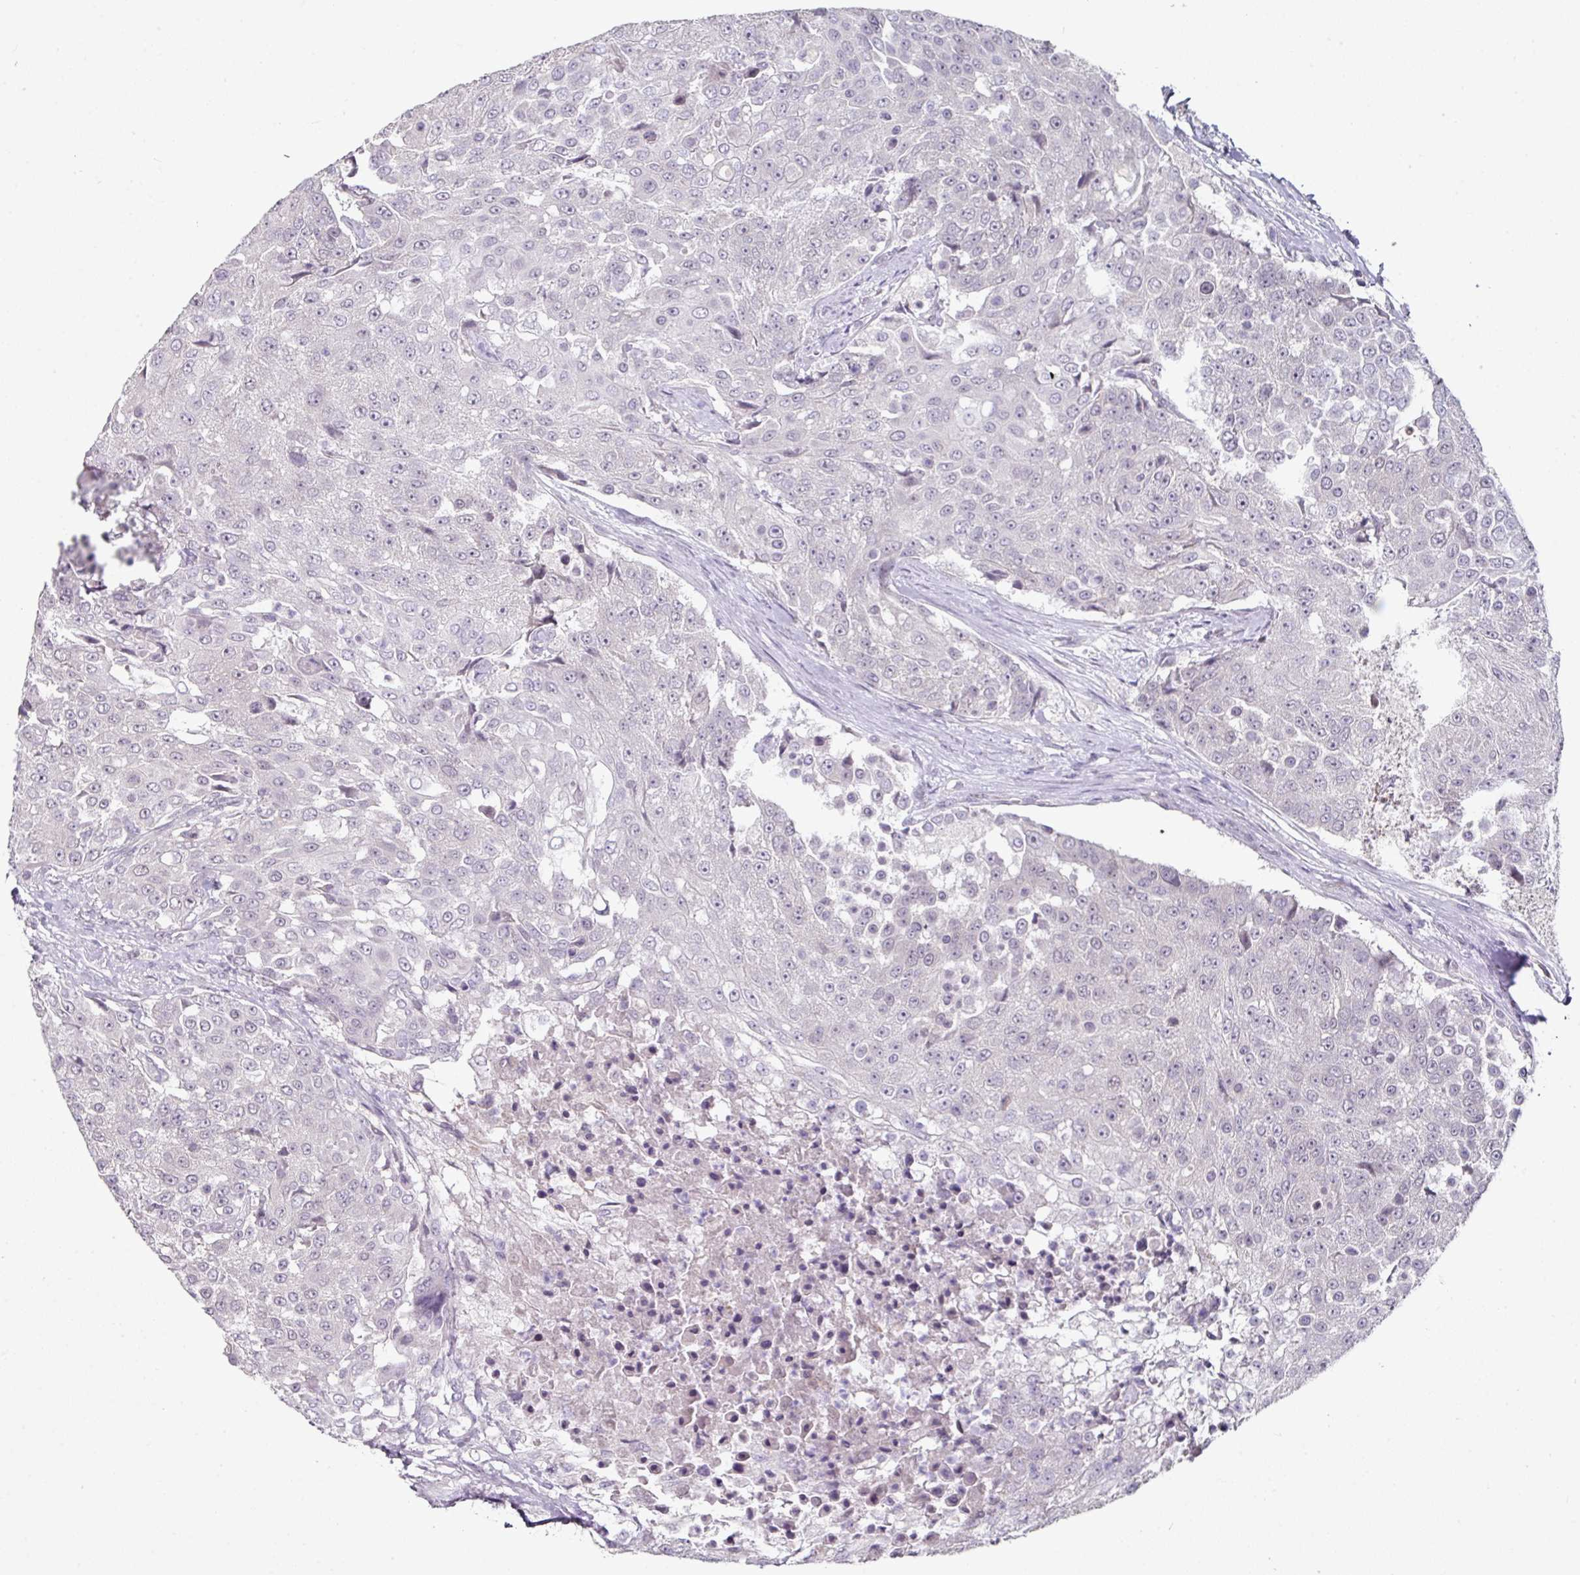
{"staining": {"intensity": "negative", "quantity": "none", "location": "none"}, "tissue": "urothelial cancer", "cell_type": "Tumor cells", "image_type": "cancer", "snomed": [{"axis": "morphology", "description": "Urothelial carcinoma, High grade"}, {"axis": "topography", "description": "Urinary bladder"}], "caption": "Immunohistochemical staining of human urothelial cancer displays no significant expression in tumor cells.", "gene": "ELK1", "patient": {"sex": "female", "age": 63}}